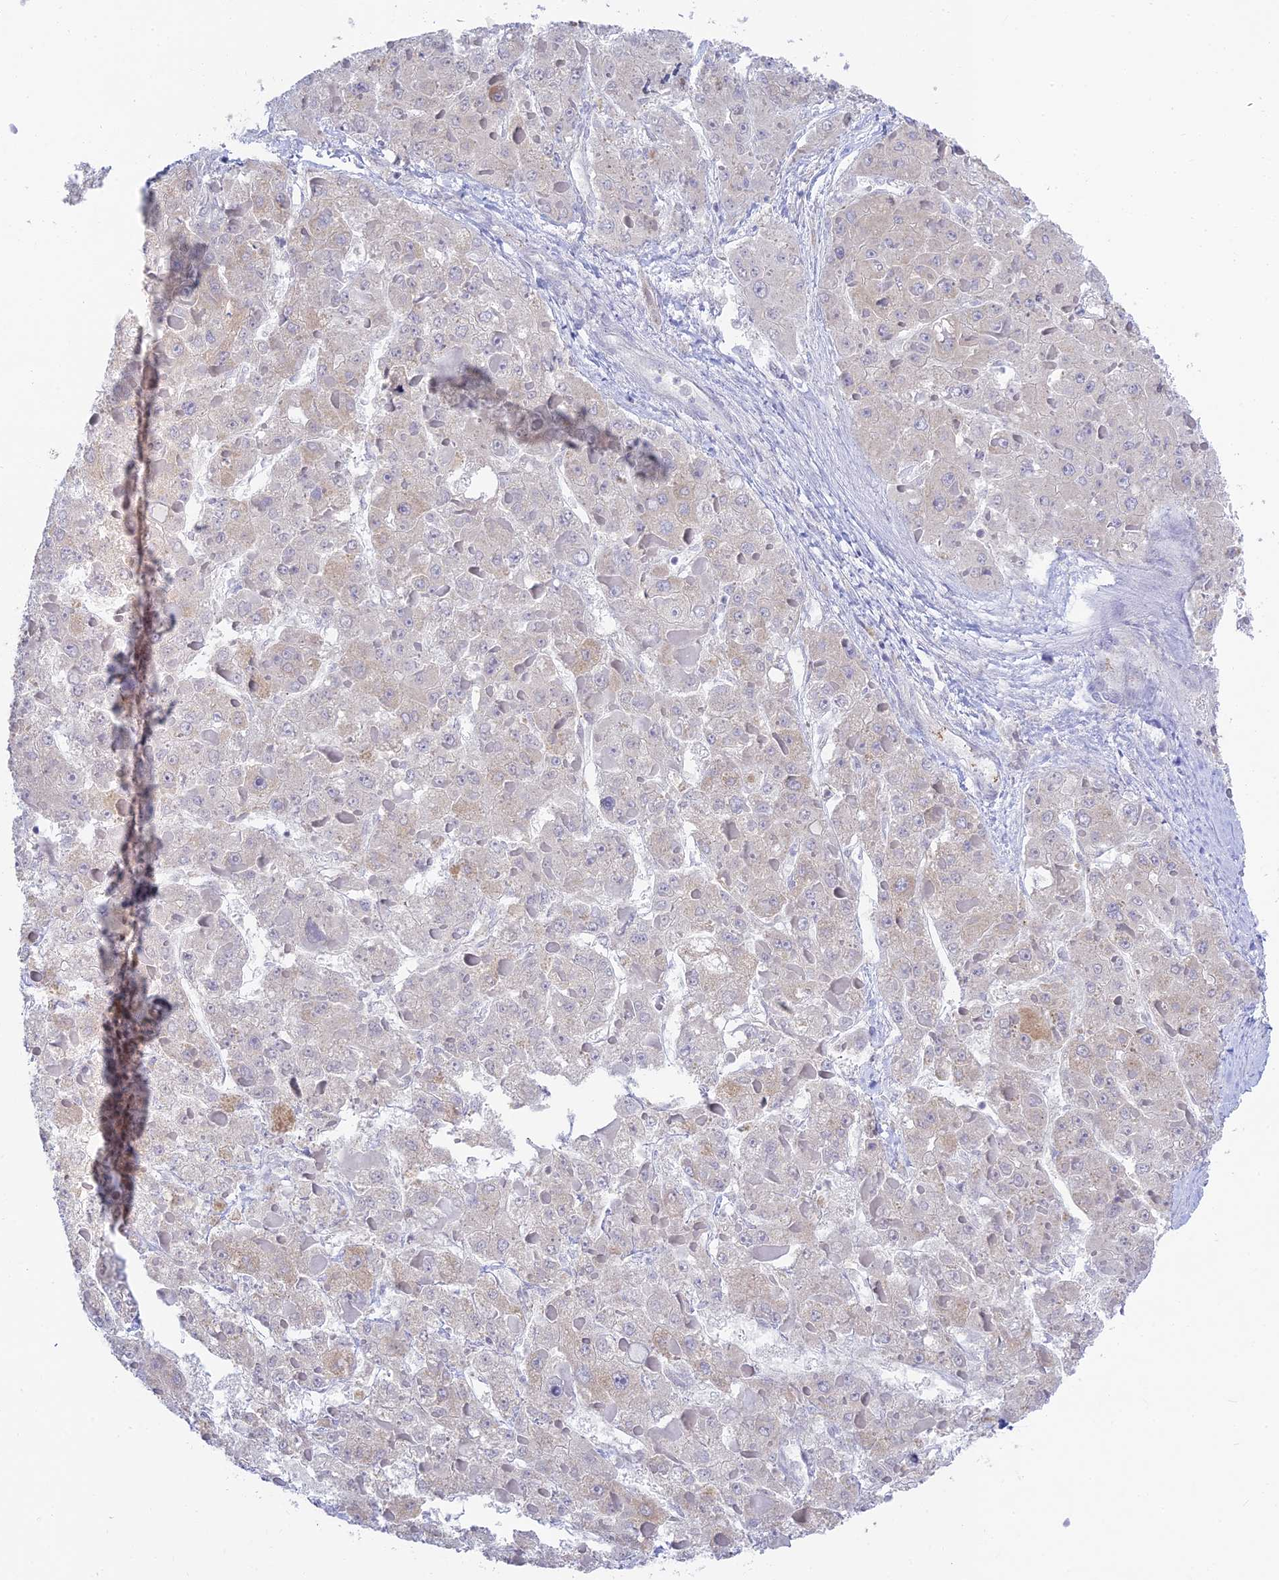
{"staining": {"intensity": "negative", "quantity": "none", "location": "none"}, "tissue": "liver cancer", "cell_type": "Tumor cells", "image_type": "cancer", "snomed": [{"axis": "morphology", "description": "Carcinoma, Hepatocellular, NOS"}, {"axis": "topography", "description": "Liver"}], "caption": "Image shows no protein expression in tumor cells of liver hepatocellular carcinoma tissue.", "gene": "TMEM40", "patient": {"sex": "female", "age": 73}}